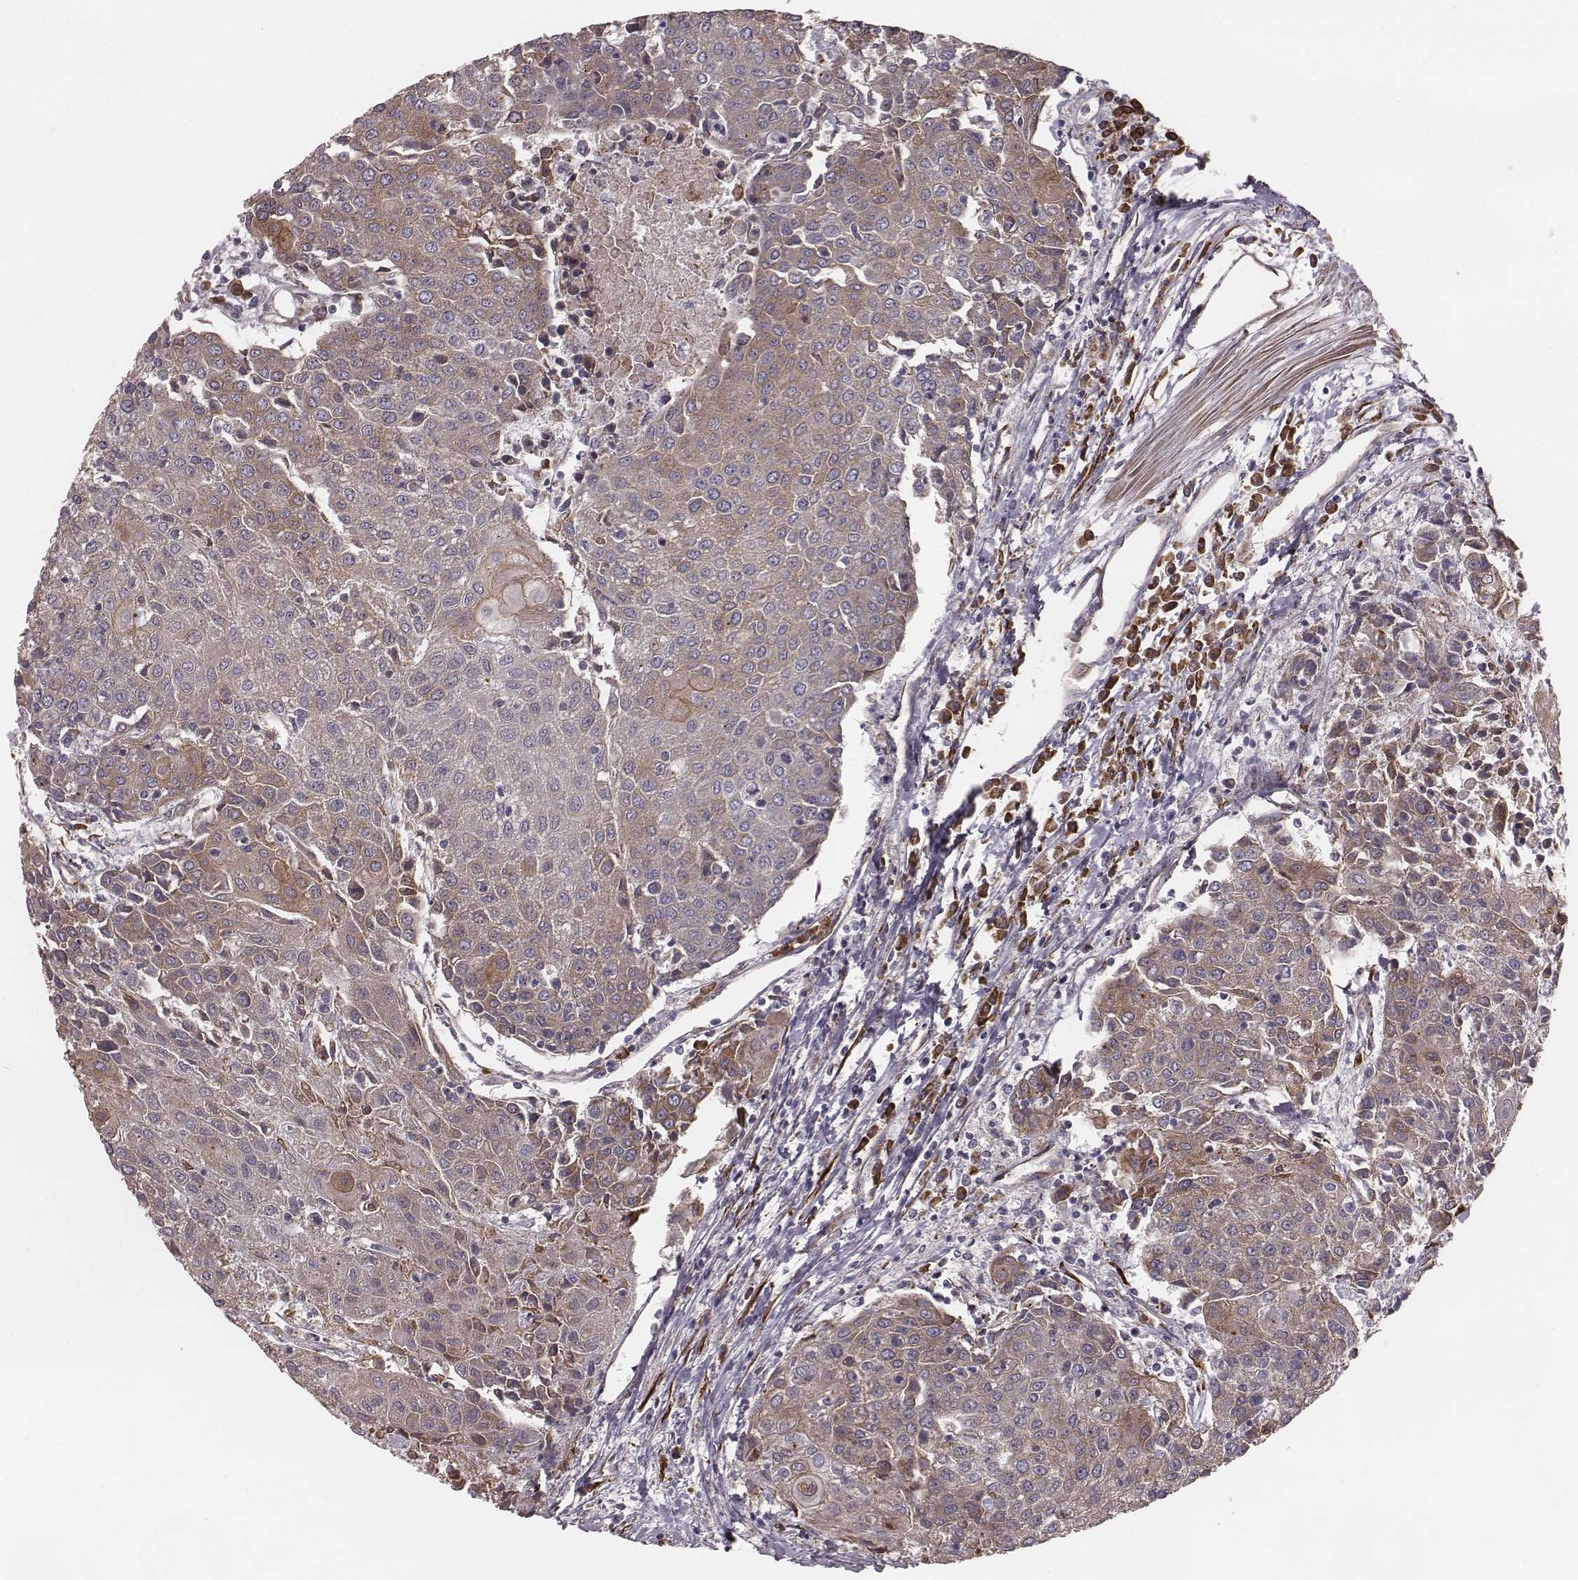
{"staining": {"intensity": "weak", "quantity": "25%-75%", "location": "cytoplasmic/membranous"}, "tissue": "urothelial cancer", "cell_type": "Tumor cells", "image_type": "cancer", "snomed": [{"axis": "morphology", "description": "Urothelial carcinoma, High grade"}, {"axis": "topography", "description": "Urinary bladder"}], "caption": "The micrograph shows immunohistochemical staining of urothelial carcinoma (high-grade). There is weak cytoplasmic/membranous staining is appreciated in about 25%-75% of tumor cells.", "gene": "PALMD", "patient": {"sex": "female", "age": 85}}